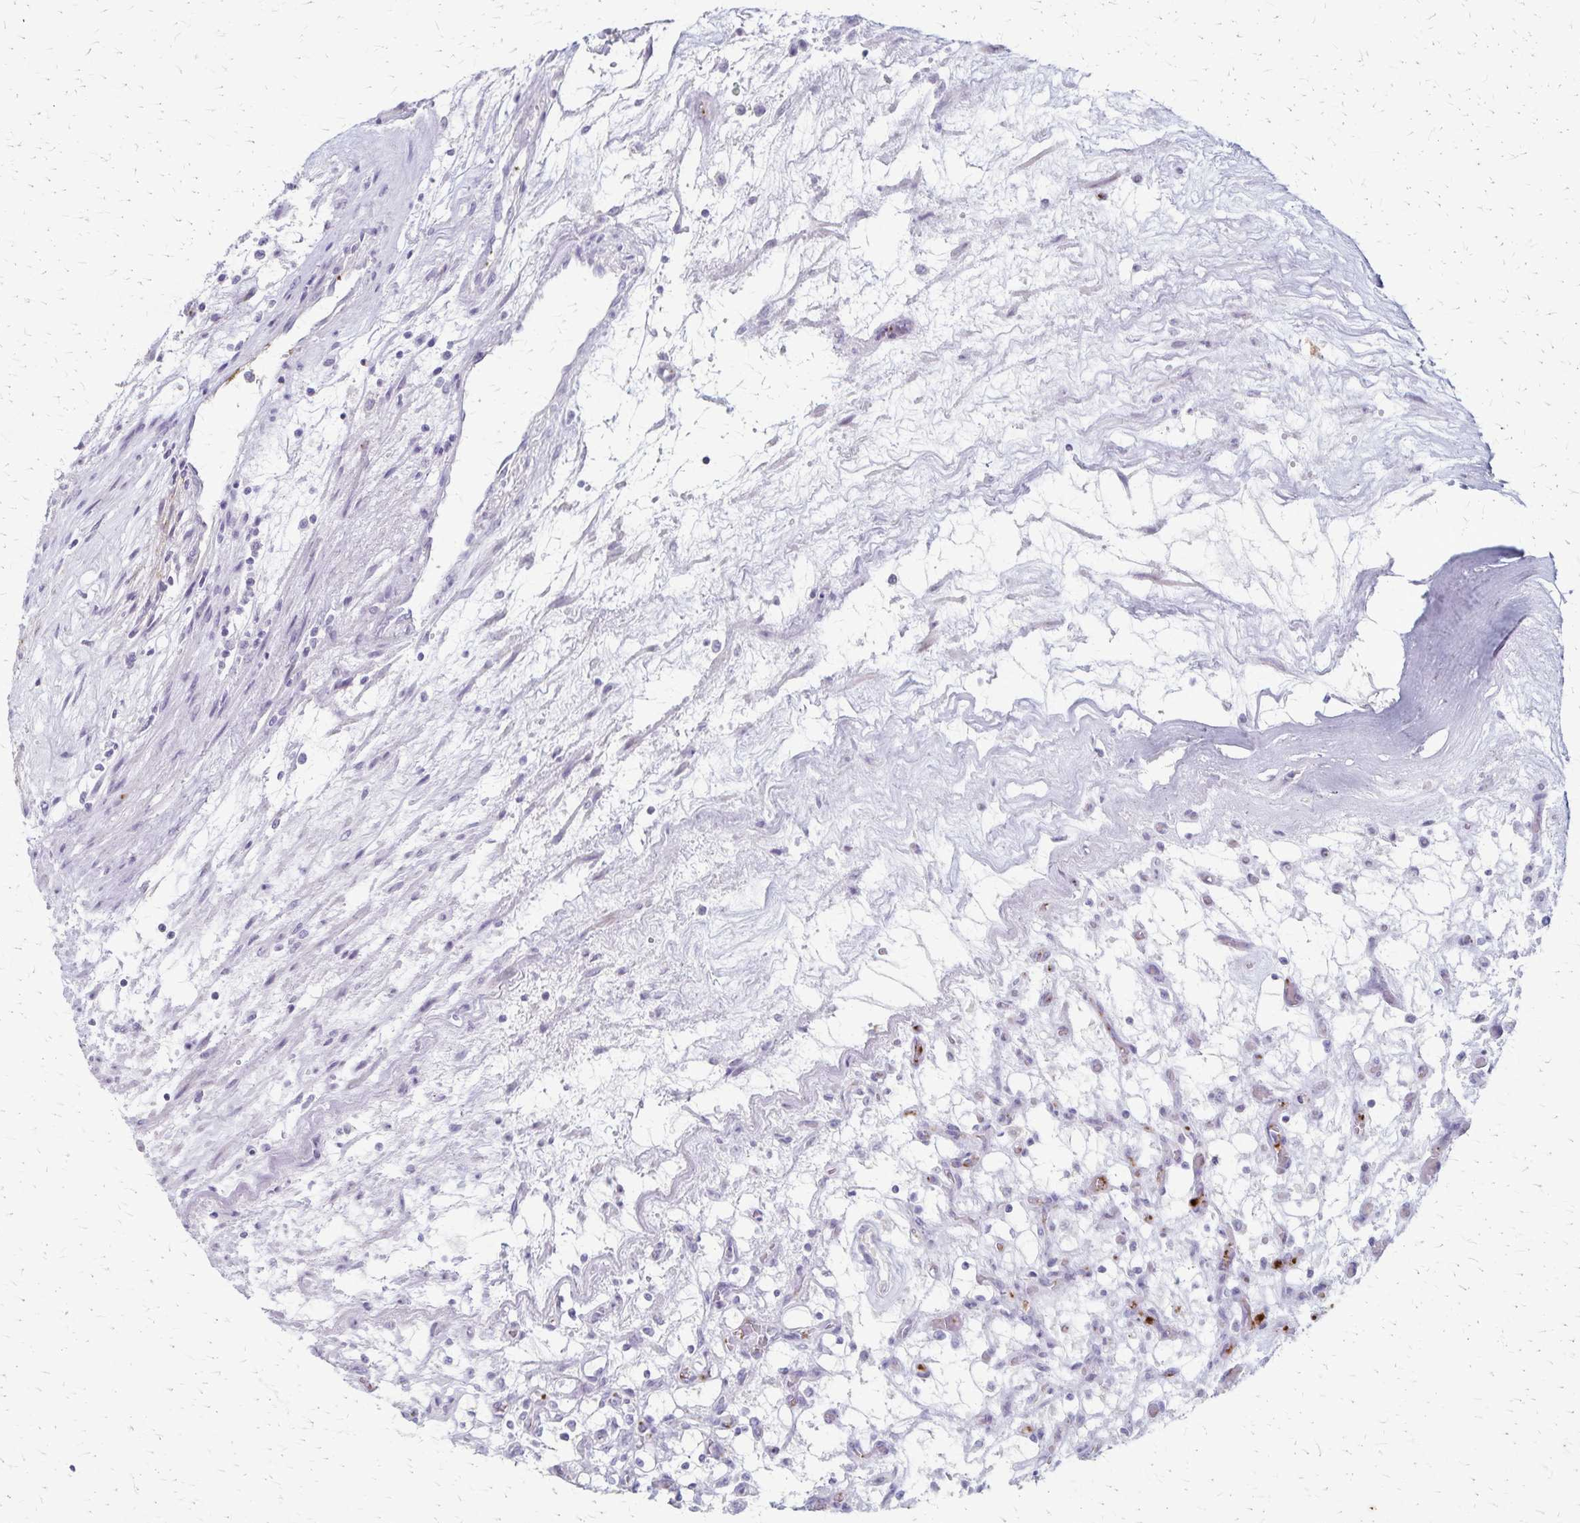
{"staining": {"intensity": "negative", "quantity": "none", "location": "none"}, "tissue": "renal cancer", "cell_type": "Tumor cells", "image_type": "cancer", "snomed": [{"axis": "morphology", "description": "Adenocarcinoma, NOS"}, {"axis": "topography", "description": "Kidney"}], "caption": "An immunohistochemistry (IHC) photomicrograph of renal adenocarcinoma is shown. There is no staining in tumor cells of renal adenocarcinoma. (DAB (3,3'-diaminobenzidine) IHC visualized using brightfield microscopy, high magnification).", "gene": "RASL10B", "patient": {"sex": "female", "age": 69}}